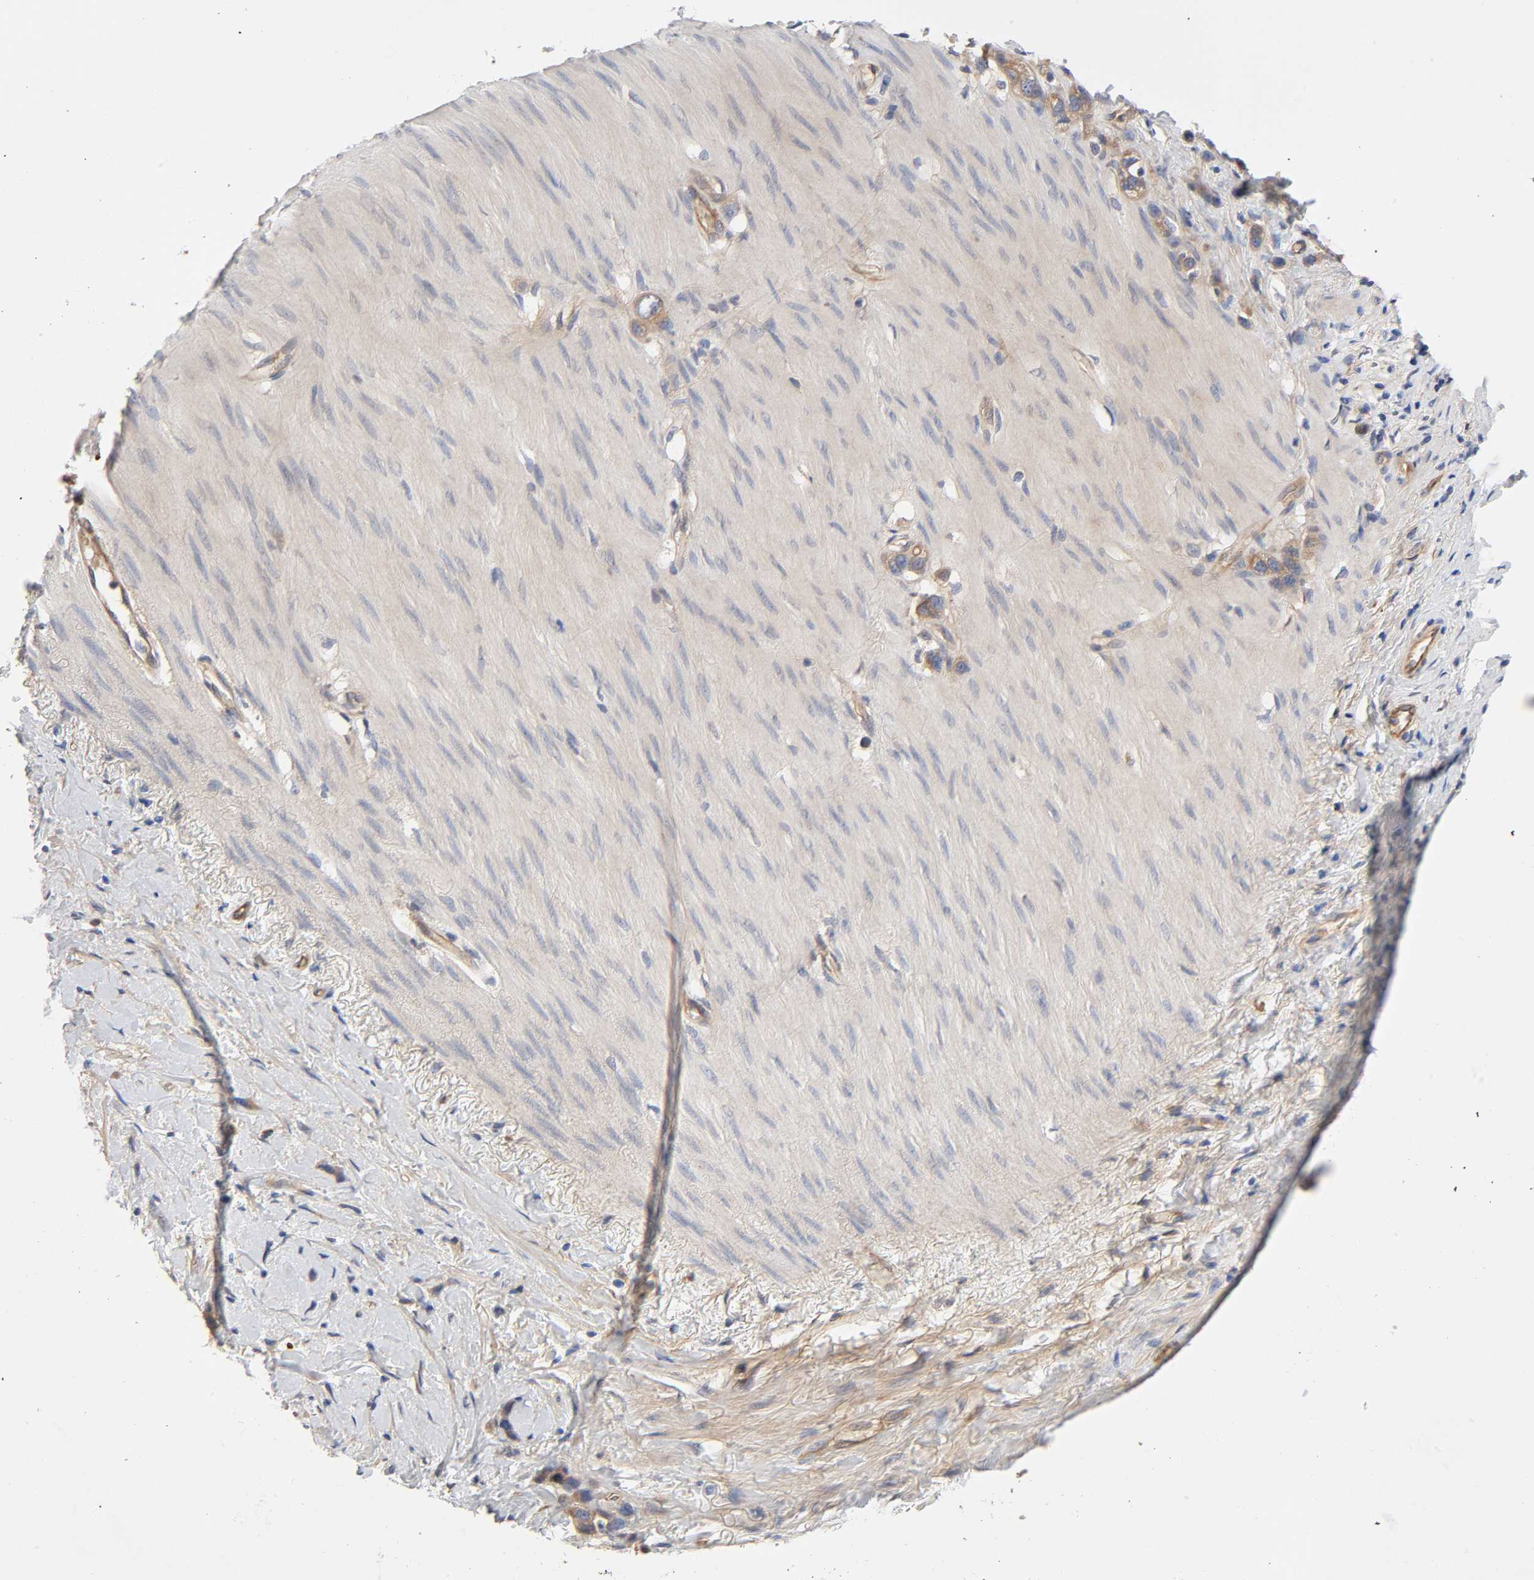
{"staining": {"intensity": "weak", "quantity": ">75%", "location": "cytoplasmic/membranous"}, "tissue": "stomach cancer", "cell_type": "Tumor cells", "image_type": "cancer", "snomed": [{"axis": "morphology", "description": "Normal tissue, NOS"}, {"axis": "morphology", "description": "Adenocarcinoma, NOS"}, {"axis": "morphology", "description": "Adenocarcinoma, High grade"}, {"axis": "topography", "description": "Stomach, upper"}, {"axis": "topography", "description": "Stomach"}], "caption": "Immunohistochemical staining of stomach cancer reveals low levels of weak cytoplasmic/membranous positivity in about >75% of tumor cells. Nuclei are stained in blue.", "gene": "RAB13", "patient": {"sex": "female", "age": 65}}